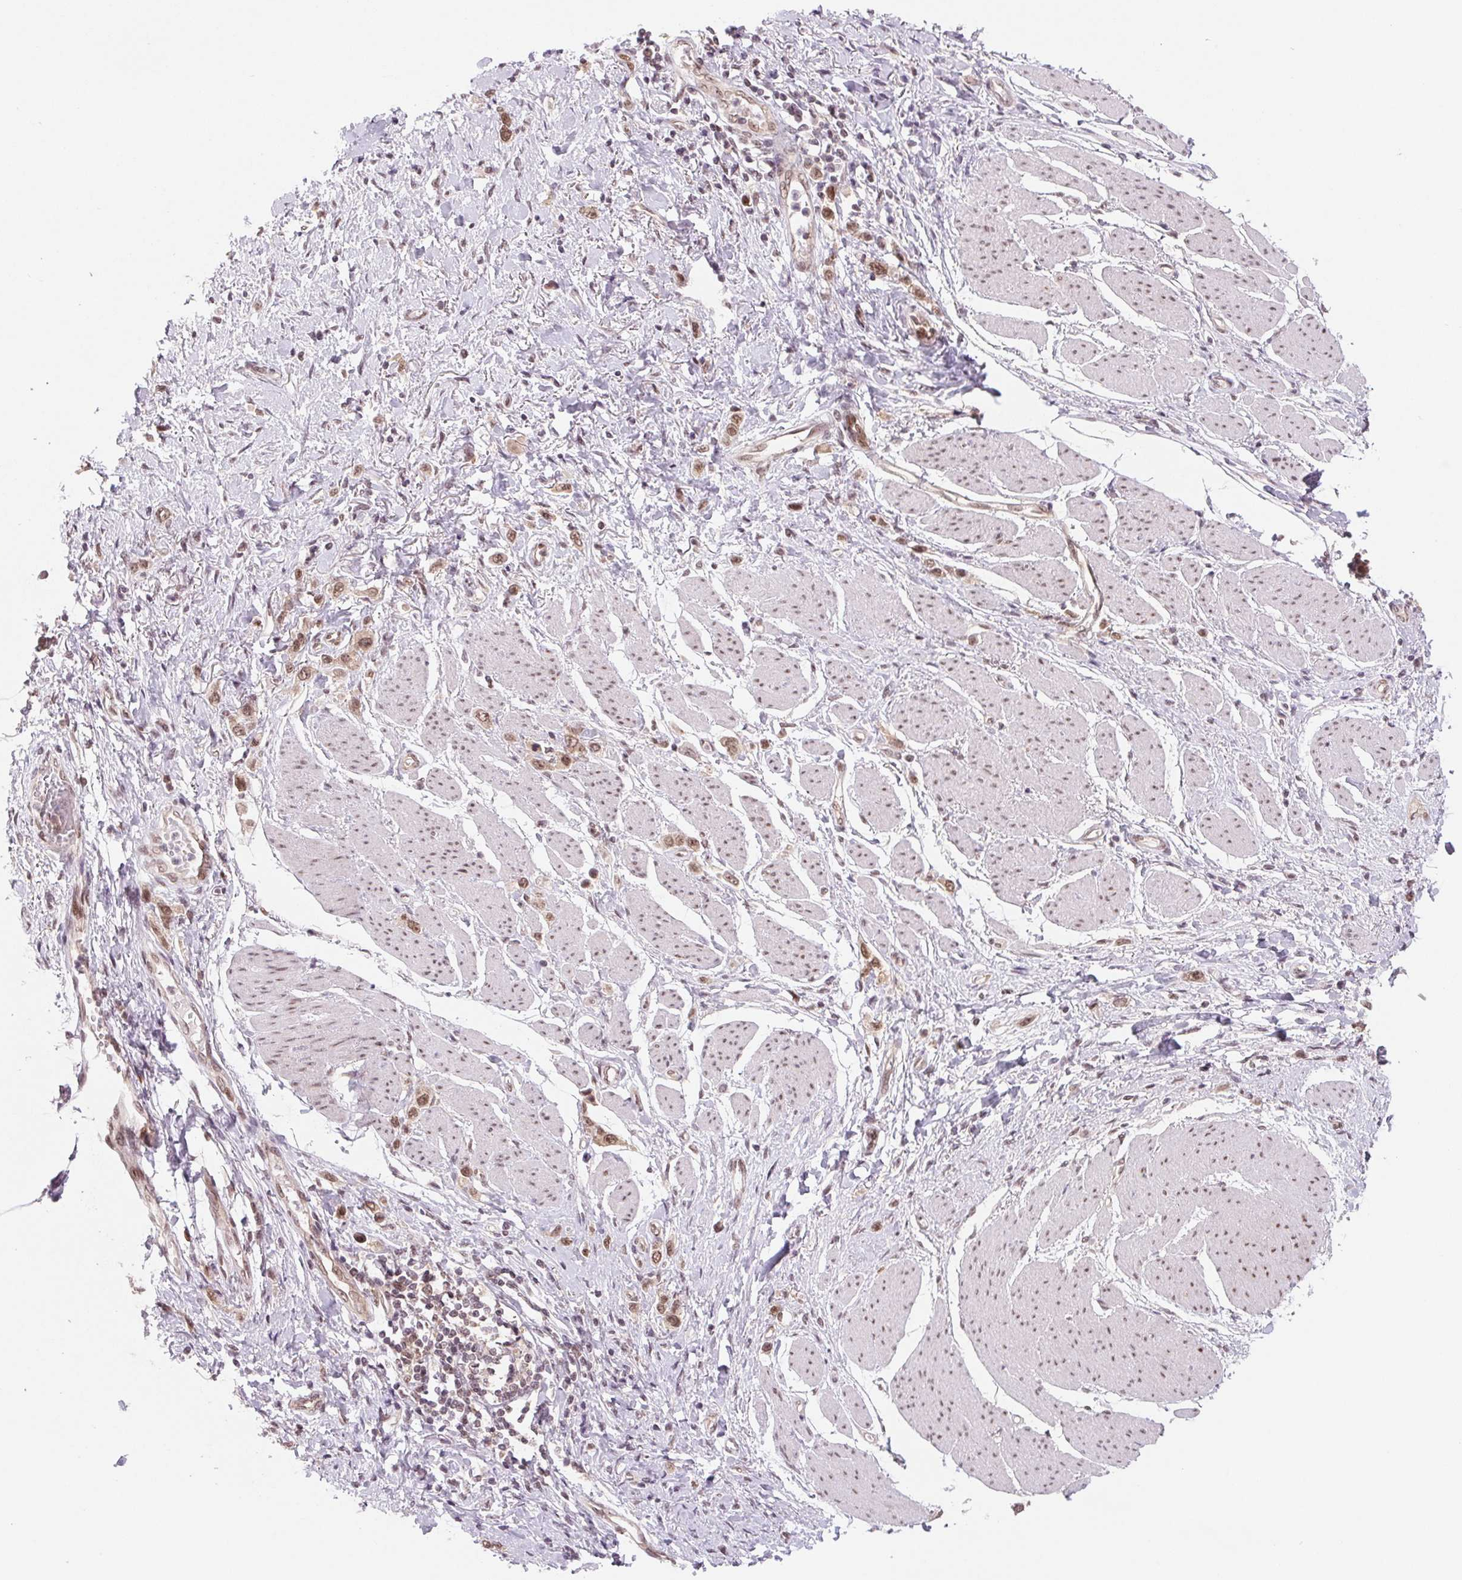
{"staining": {"intensity": "moderate", "quantity": ">75%", "location": "nuclear"}, "tissue": "stomach cancer", "cell_type": "Tumor cells", "image_type": "cancer", "snomed": [{"axis": "morphology", "description": "Adenocarcinoma, NOS"}, {"axis": "topography", "description": "Stomach"}], "caption": "Stomach adenocarcinoma stained with DAB (3,3'-diaminobenzidine) immunohistochemistry shows medium levels of moderate nuclear staining in about >75% of tumor cells. (Stains: DAB (3,3'-diaminobenzidine) in brown, nuclei in blue, Microscopy: brightfield microscopy at high magnification).", "gene": "DNAJB6", "patient": {"sex": "female", "age": 65}}